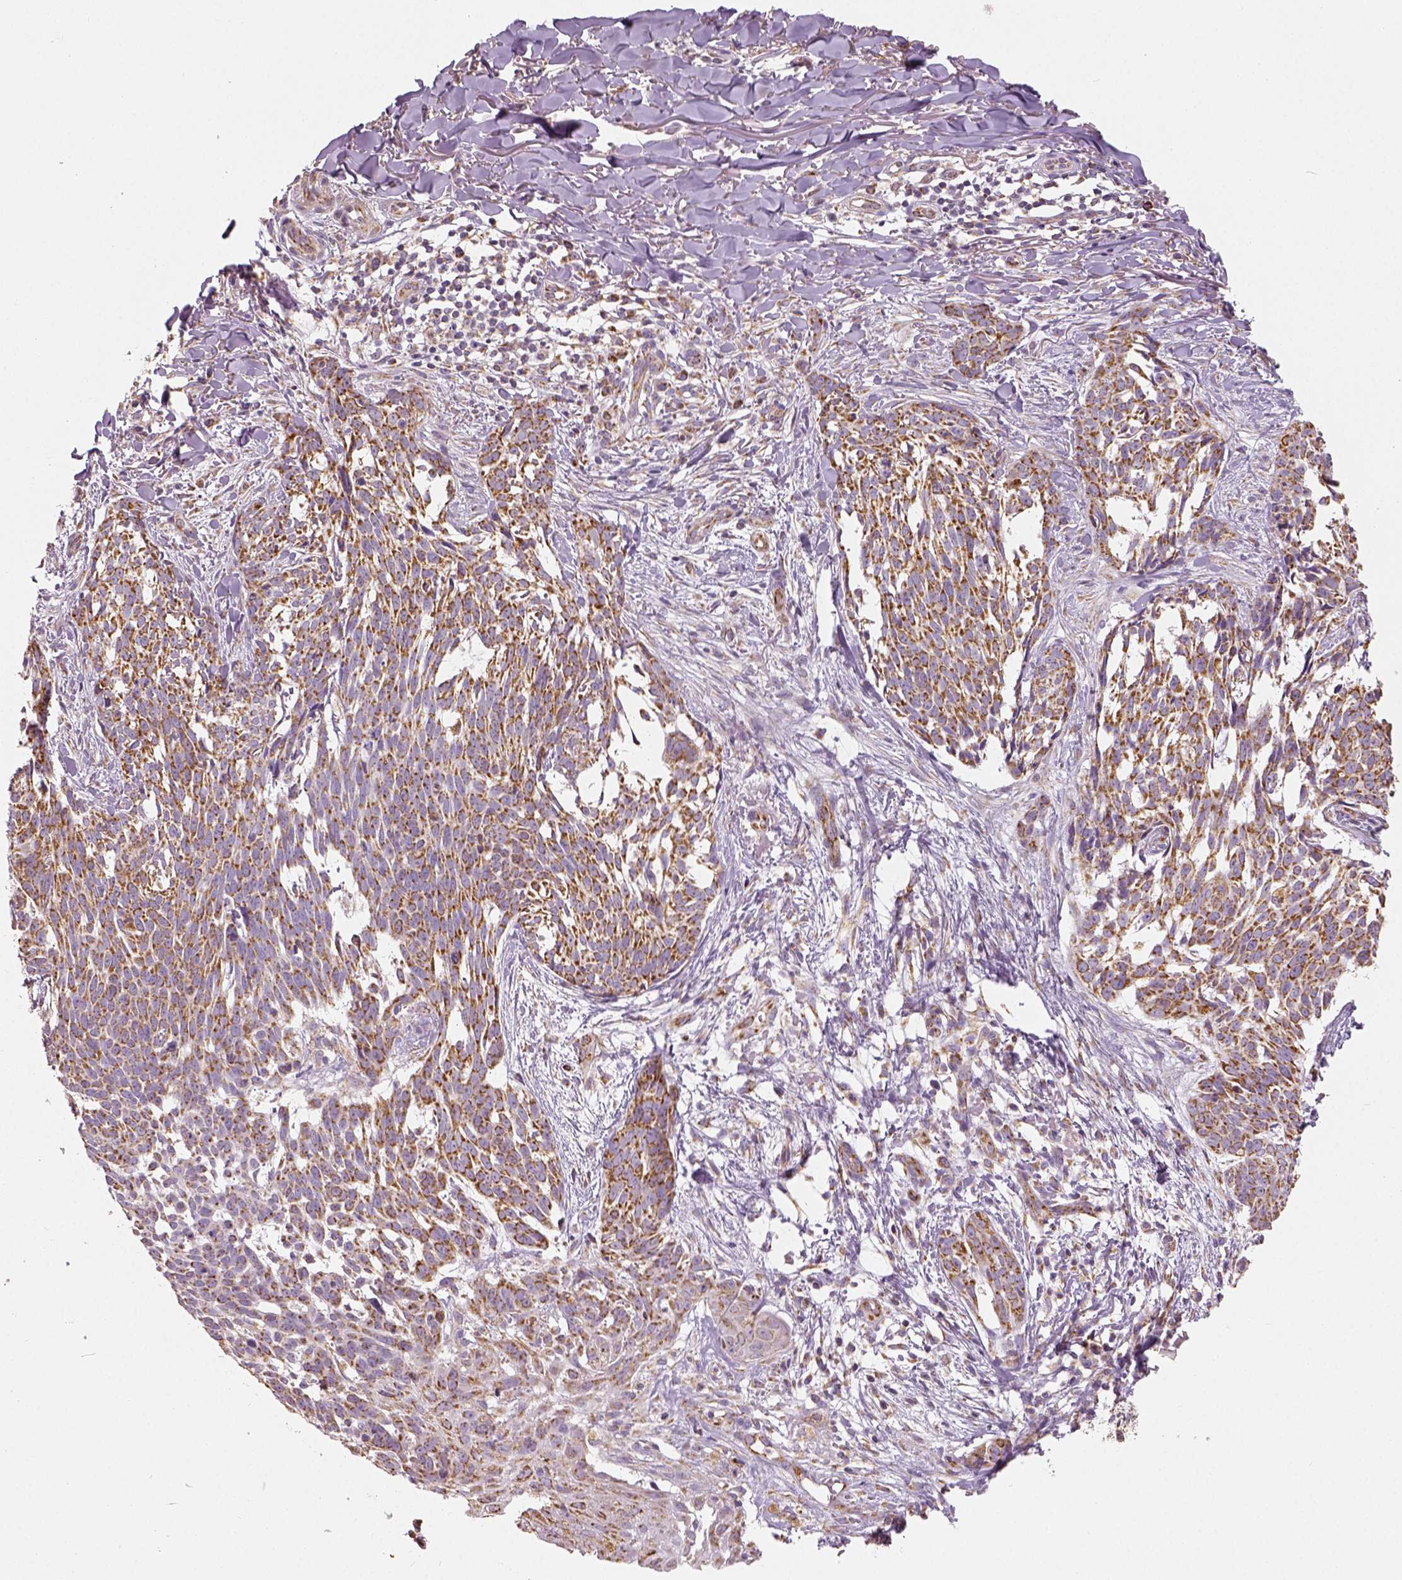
{"staining": {"intensity": "moderate", "quantity": ">75%", "location": "cytoplasmic/membranous"}, "tissue": "skin cancer", "cell_type": "Tumor cells", "image_type": "cancer", "snomed": [{"axis": "morphology", "description": "Basal cell carcinoma"}, {"axis": "topography", "description": "Skin"}], "caption": "High-power microscopy captured an IHC micrograph of skin cancer (basal cell carcinoma), revealing moderate cytoplasmic/membranous positivity in approximately >75% of tumor cells.", "gene": "PGAM5", "patient": {"sex": "male", "age": 88}}